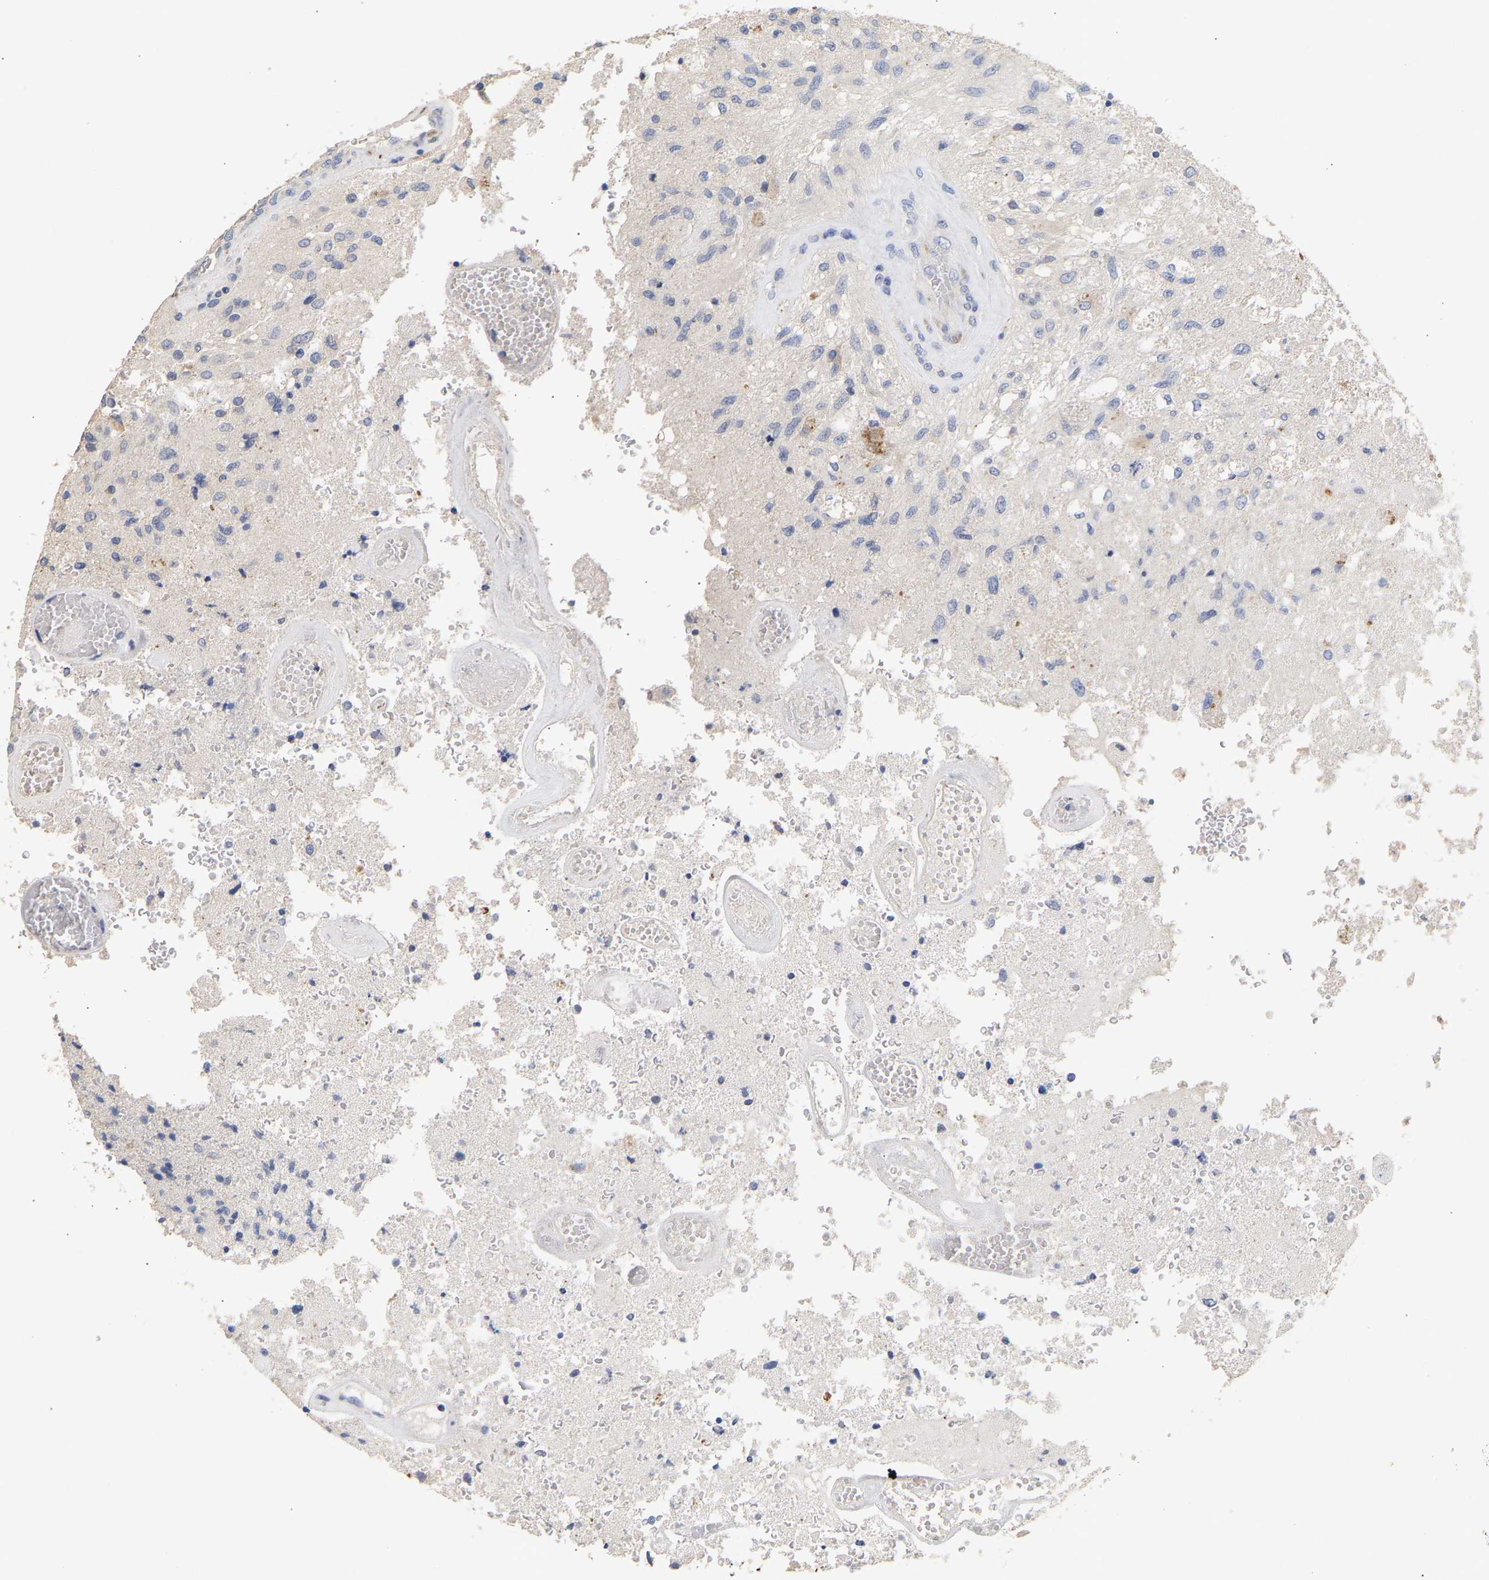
{"staining": {"intensity": "negative", "quantity": "none", "location": "none"}, "tissue": "glioma", "cell_type": "Tumor cells", "image_type": "cancer", "snomed": [{"axis": "morphology", "description": "Normal tissue, NOS"}, {"axis": "morphology", "description": "Glioma, malignant, High grade"}, {"axis": "topography", "description": "Cerebral cortex"}], "caption": "IHC histopathology image of neoplastic tissue: high-grade glioma (malignant) stained with DAB (3,3'-diaminobenzidine) displays no significant protein staining in tumor cells. Nuclei are stained in blue.", "gene": "SELENOM", "patient": {"sex": "male", "age": 77}}